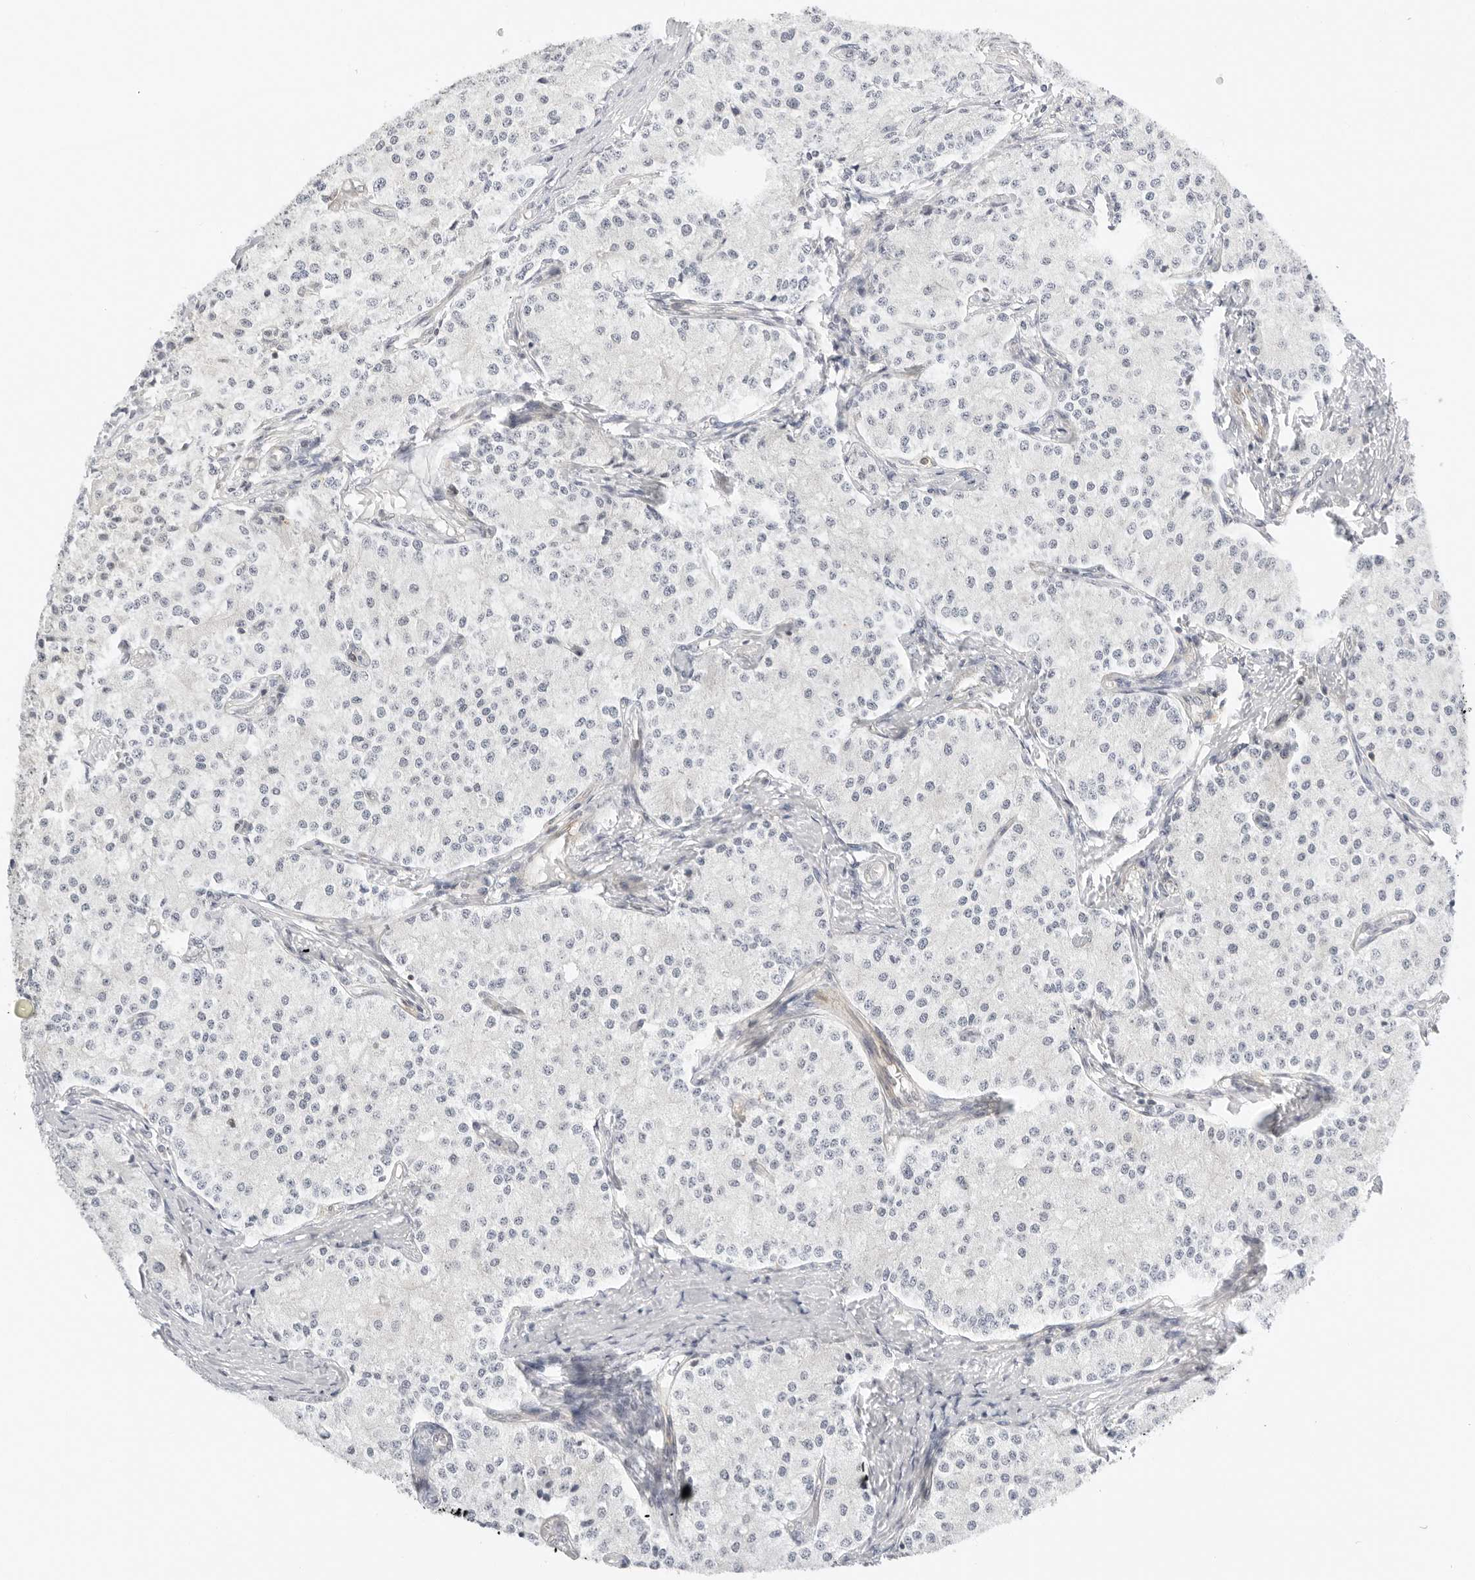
{"staining": {"intensity": "negative", "quantity": "none", "location": "none"}, "tissue": "carcinoid", "cell_type": "Tumor cells", "image_type": "cancer", "snomed": [{"axis": "morphology", "description": "Carcinoid, malignant, NOS"}, {"axis": "topography", "description": "Colon"}], "caption": "Immunohistochemical staining of human carcinoid (malignant) exhibits no significant expression in tumor cells.", "gene": "OSCP1", "patient": {"sex": "female", "age": 52}}